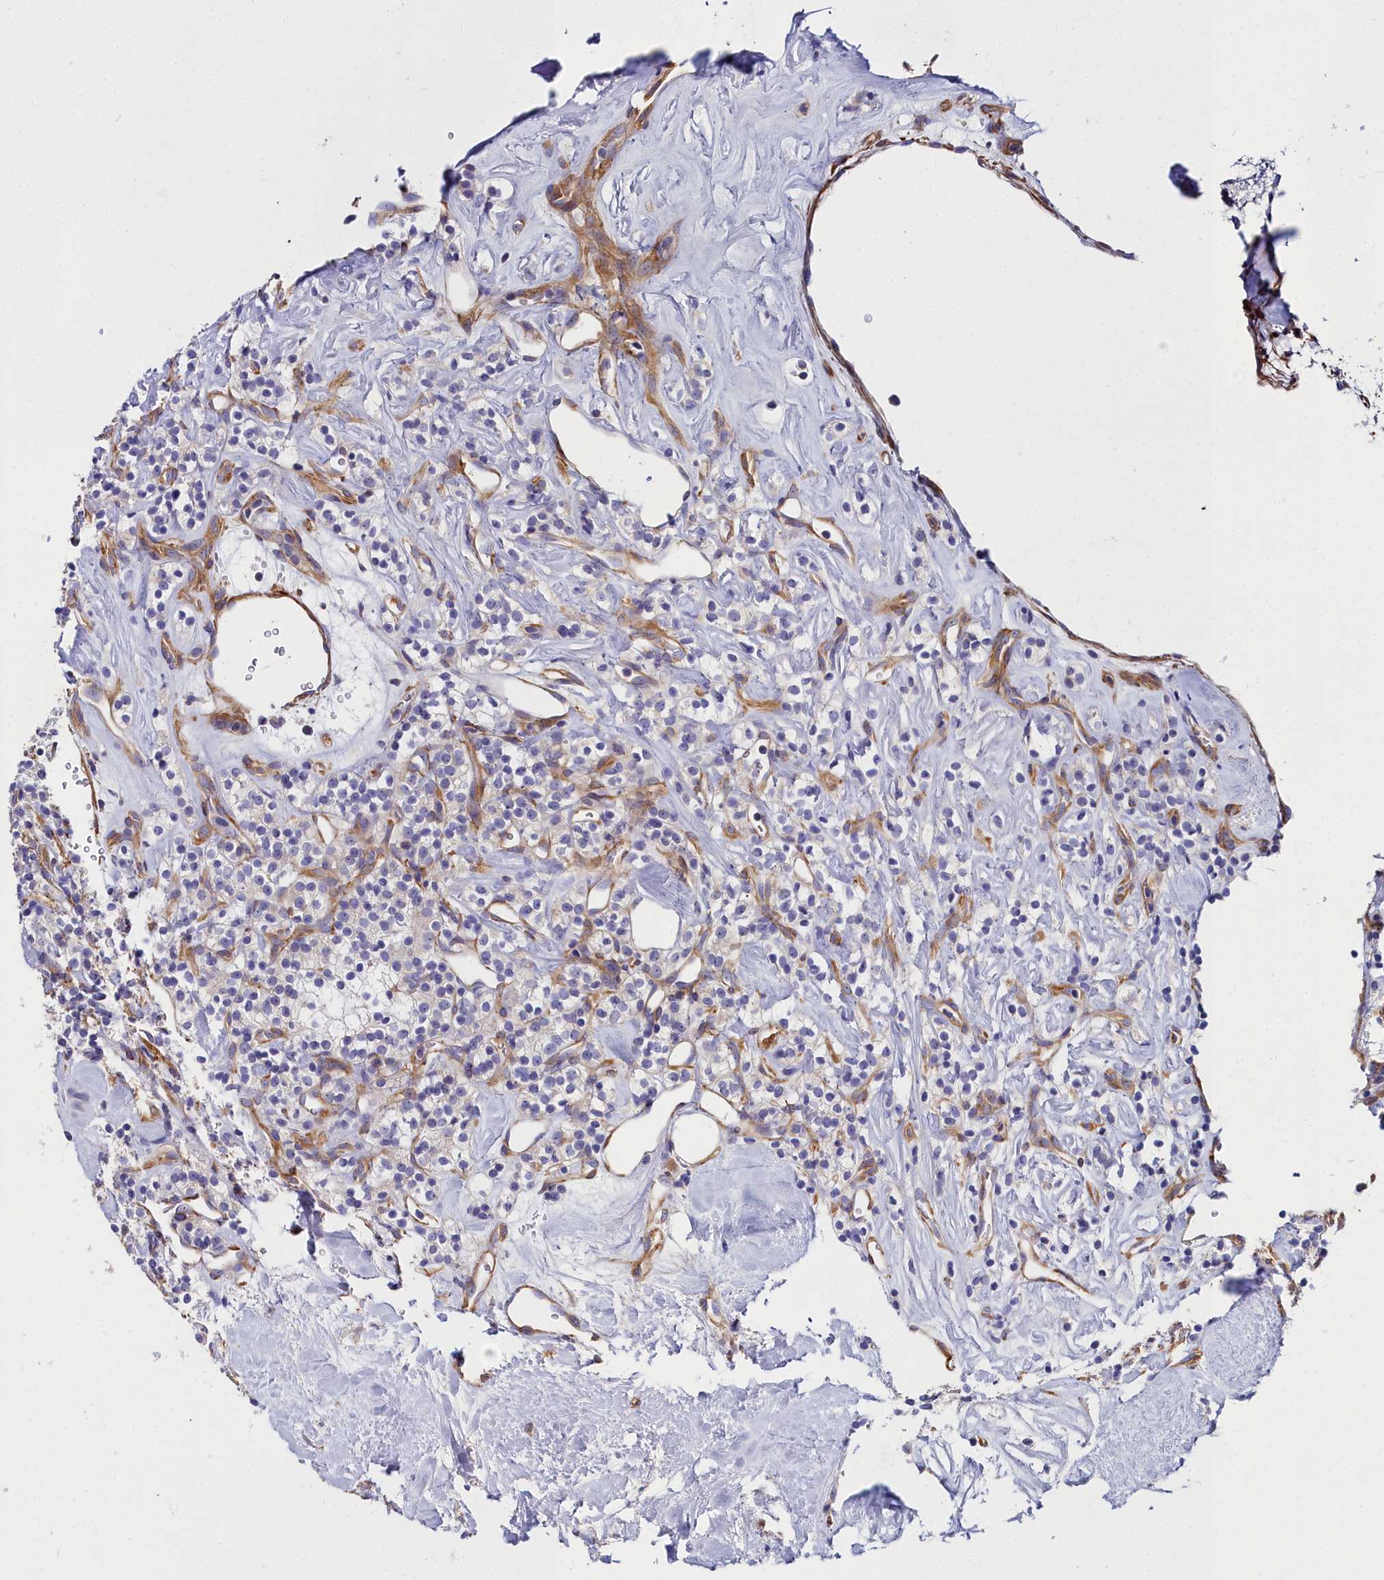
{"staining": {"intensity": "negative", "quantity": "none", "location": "none"}, "tissue": "renal cancer", "cell_type": "Tumor cells", "image_type": "cancer", "snomed": [{"axis": "morphology", "description": "Adenocarcinoma, NOS"}, {"axis": "topography", "description": "Kidney"}], "caption": "Tumor cells are negative for brown protein staining in renal adenocarcinoma.", "gene": "FADS3", "patient": {"sex": "male", "age": 77}}